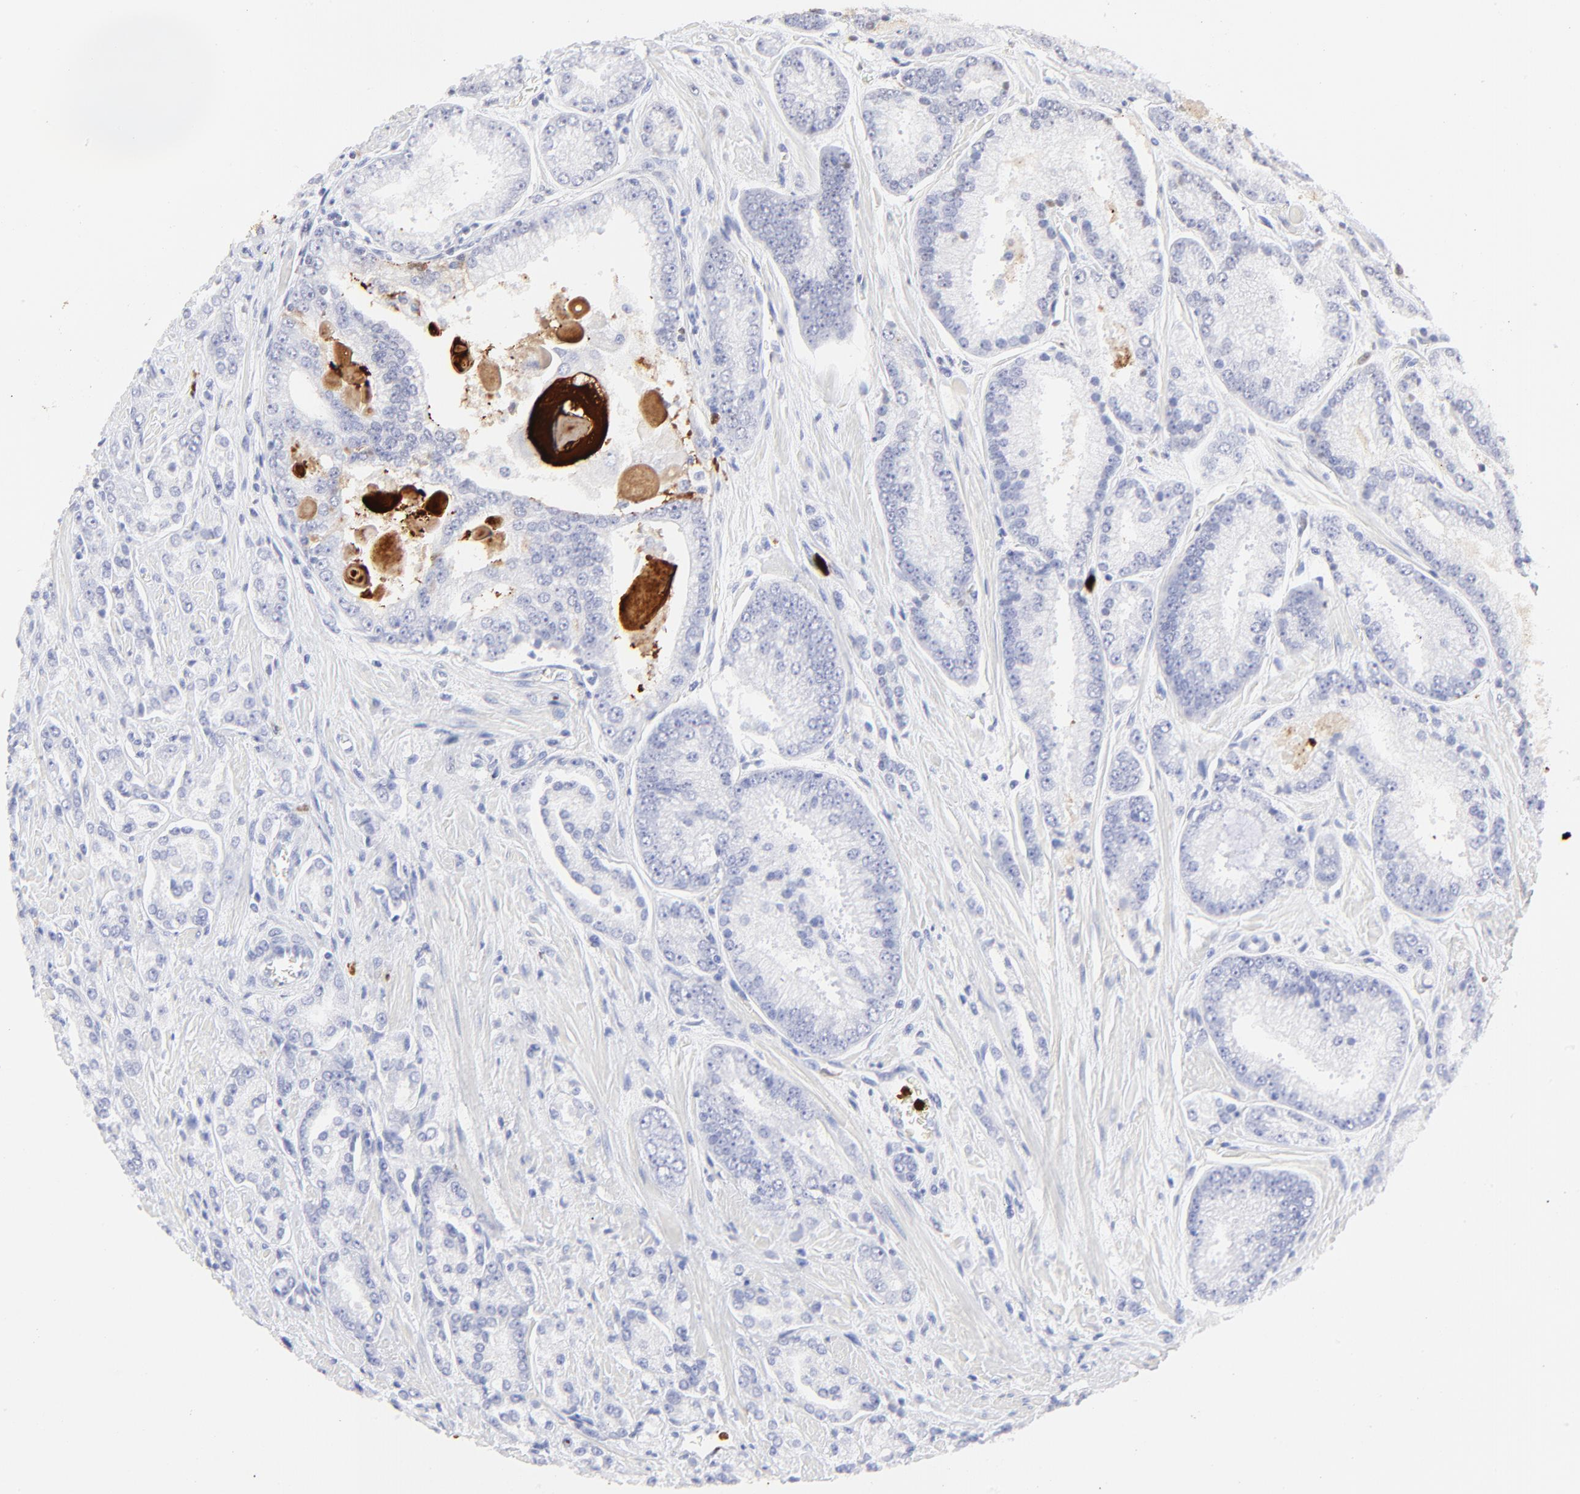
{"staining": {"intensity": "negative", "quantity": "none", "location": "none"}, "tissue": "prostate cancer", "cell_type": "Tumor cells", "image_type": "cancer", "snomed": [{"axis": "morphology", "description": "Adenocarcinoma, High grade"}, {"axis": "topography", "description": "Prostate"}], "caption": "Immunohistochemistry (IHC) image of neoplastic tissue: prostate high-grade adenocarcinoma stained with DAB reveals no significant protein positivity in tumor cells.", "gene": "S100A12", "patient": {"sex": "male", "age": 71}}